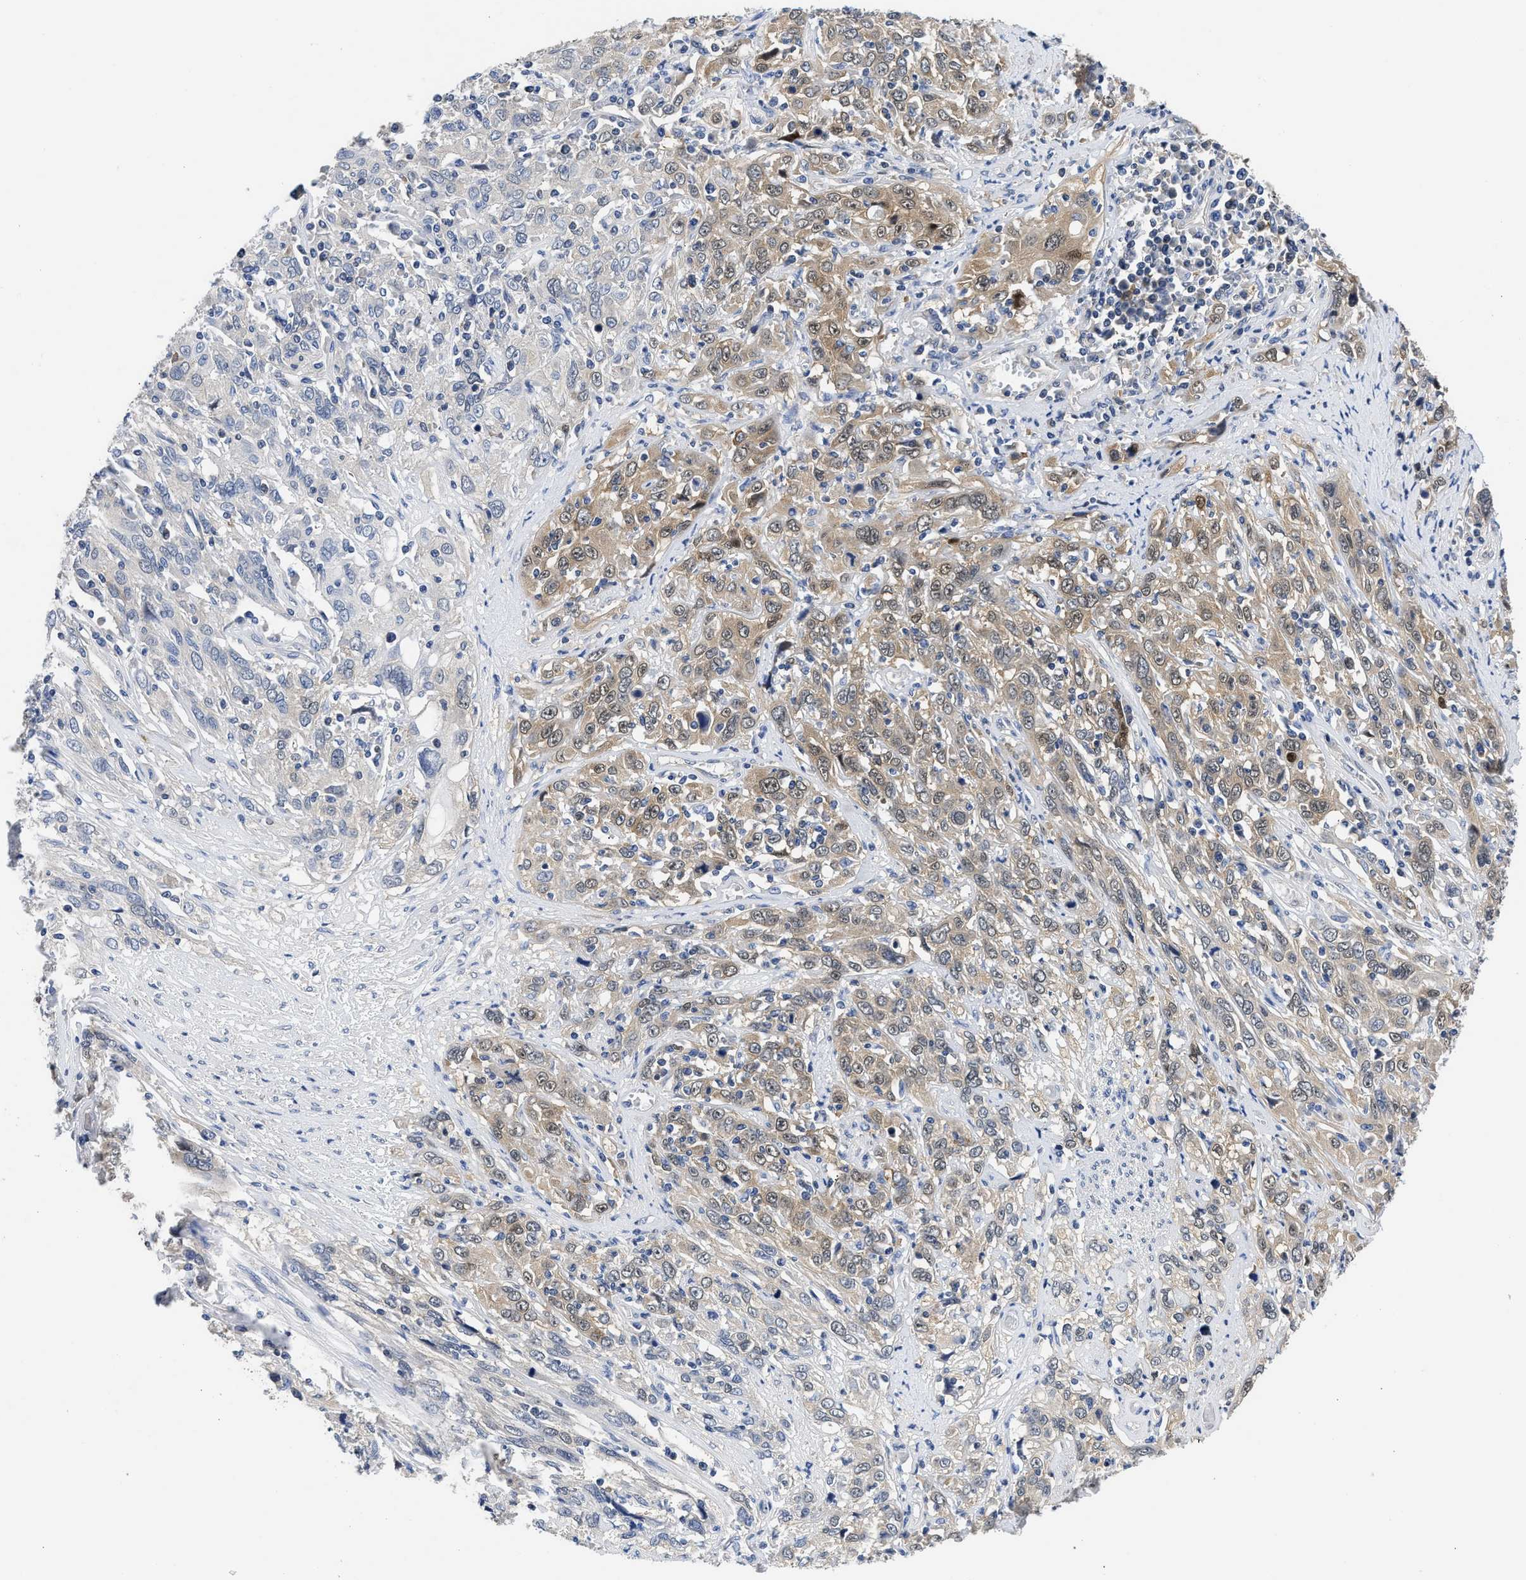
{"staining": {"intensity": "weak", "quantity": ">75%", "location": "cytoplasmic/membranous"}, "tissue": "cervical cancer", "cell_type": "Tumor cells", "image_type": "cancer", "snomed": [{"axis": "morphology", "description": "Squamous cell carcinoma, NOS"}, {"axis": "topography", "description": "Cervix"}], "caption": "DAB (3,3'-diaminobenzidine) immunohistochemical staining of human cervical squamous cell carcinoma exhibits weak cytoplasmic/membranous protein staining in approximately >75% of tumor cells. The staining is performed using DAB (3,3'-diaminobenzidine) brown chromogen to label protein expression. The nuclei are counter-stained blue using hematoxylin.", "gene": "XPO5", "patient": {"sex": "female", "age": 46}}